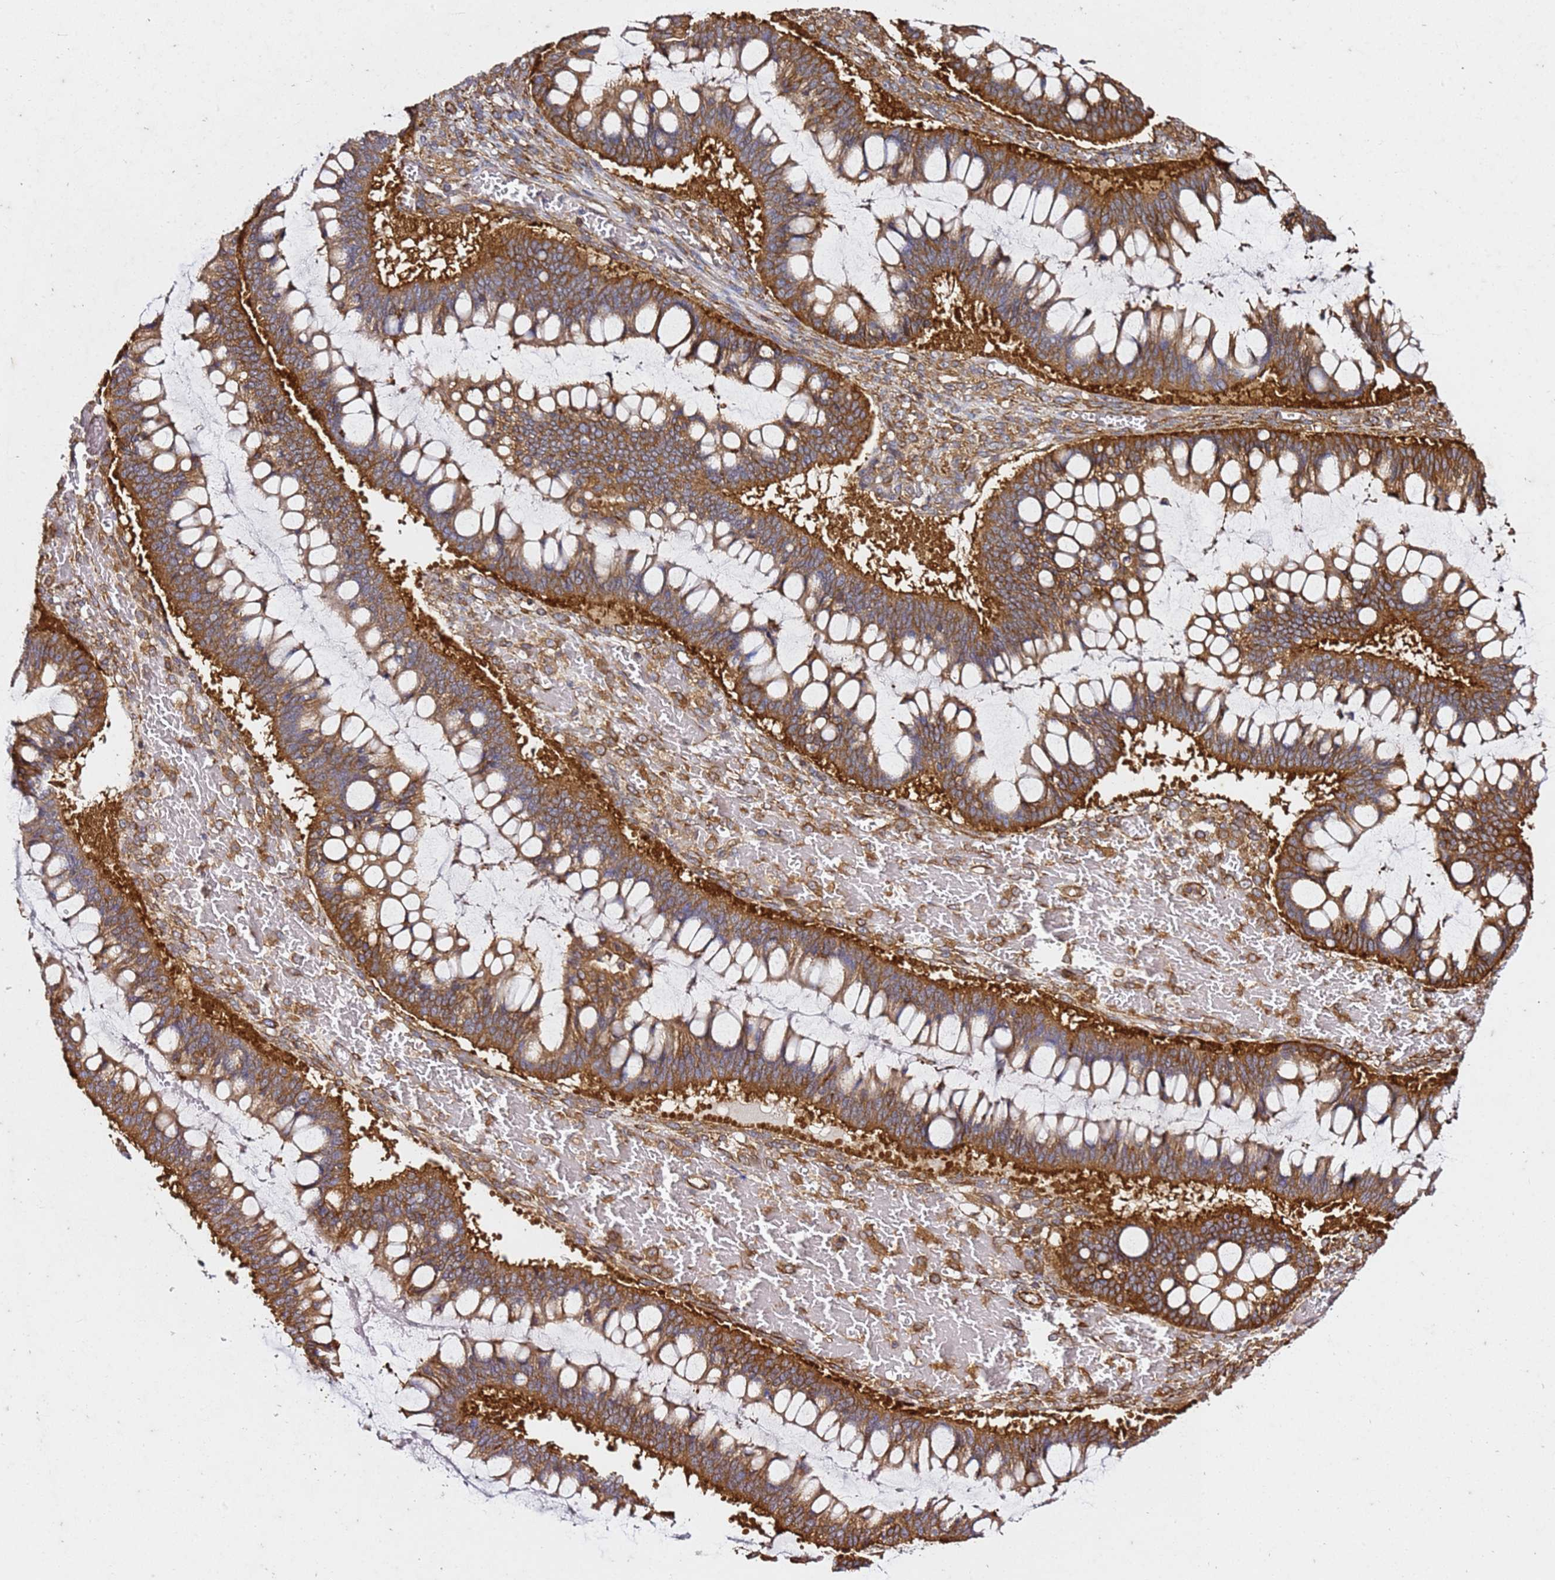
{"staining": {"intensity": "strong", "quantity": ">75%", "location": "cytoplasmic/membranous"}, "tissue": "ovarian cancer", "cell_type": "Tumor cells", "image_type": "cancer", "snomed": [{"axis": "morphology", "description": "Cystadenocarcinoma, mucinous, NOS"}, {"axis": "topography", "description": "Ovary"}], "caption": "Human ovarian mucinous cystadenocarcinoma stained for a protein (brown) reveals strong cytoplasmic/membranous positive staining in approximately >75% of tumor cells.", "gene": "TPST1", "patient": {"sex": "female", "age": 73}}